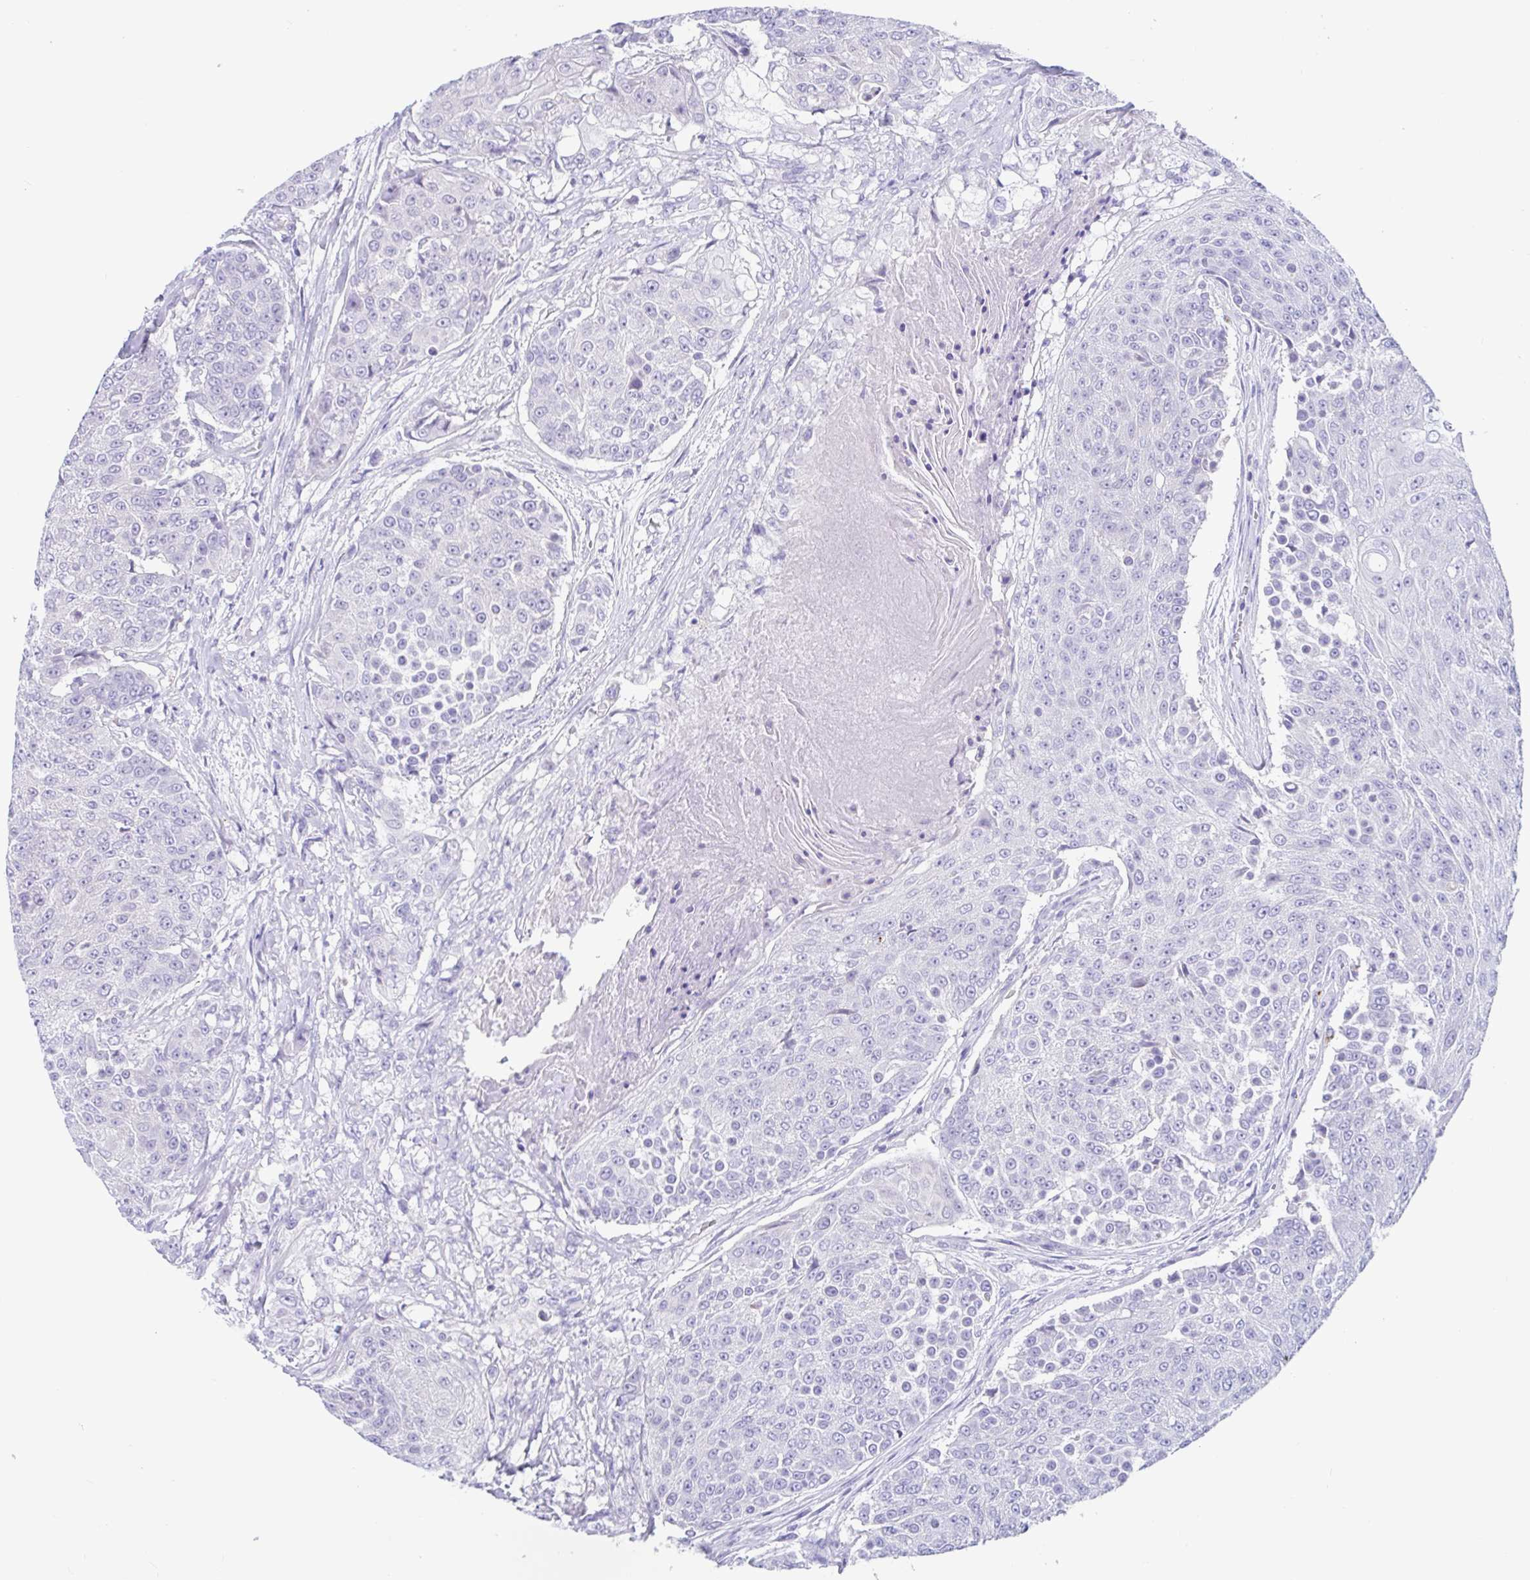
{"staining": {"intensity": "negative", "quantity": "none", "location": "none"}, "tissue": "urothelial cancer", "cell_type": "Tumor cells", "image_type": "cancer", "snomed": [{"axis": "morphology", "description": "Urothelial carcinoma, High grade"}, {"axis": "topography", "description": "Urinary bladder"}], "caption": "A histopathology image of urothelial cancer stained for a protein displays no brown staining in tumor cells.", "gene": "OR6N2", "patient": {"sex": "female", "age": 63}}